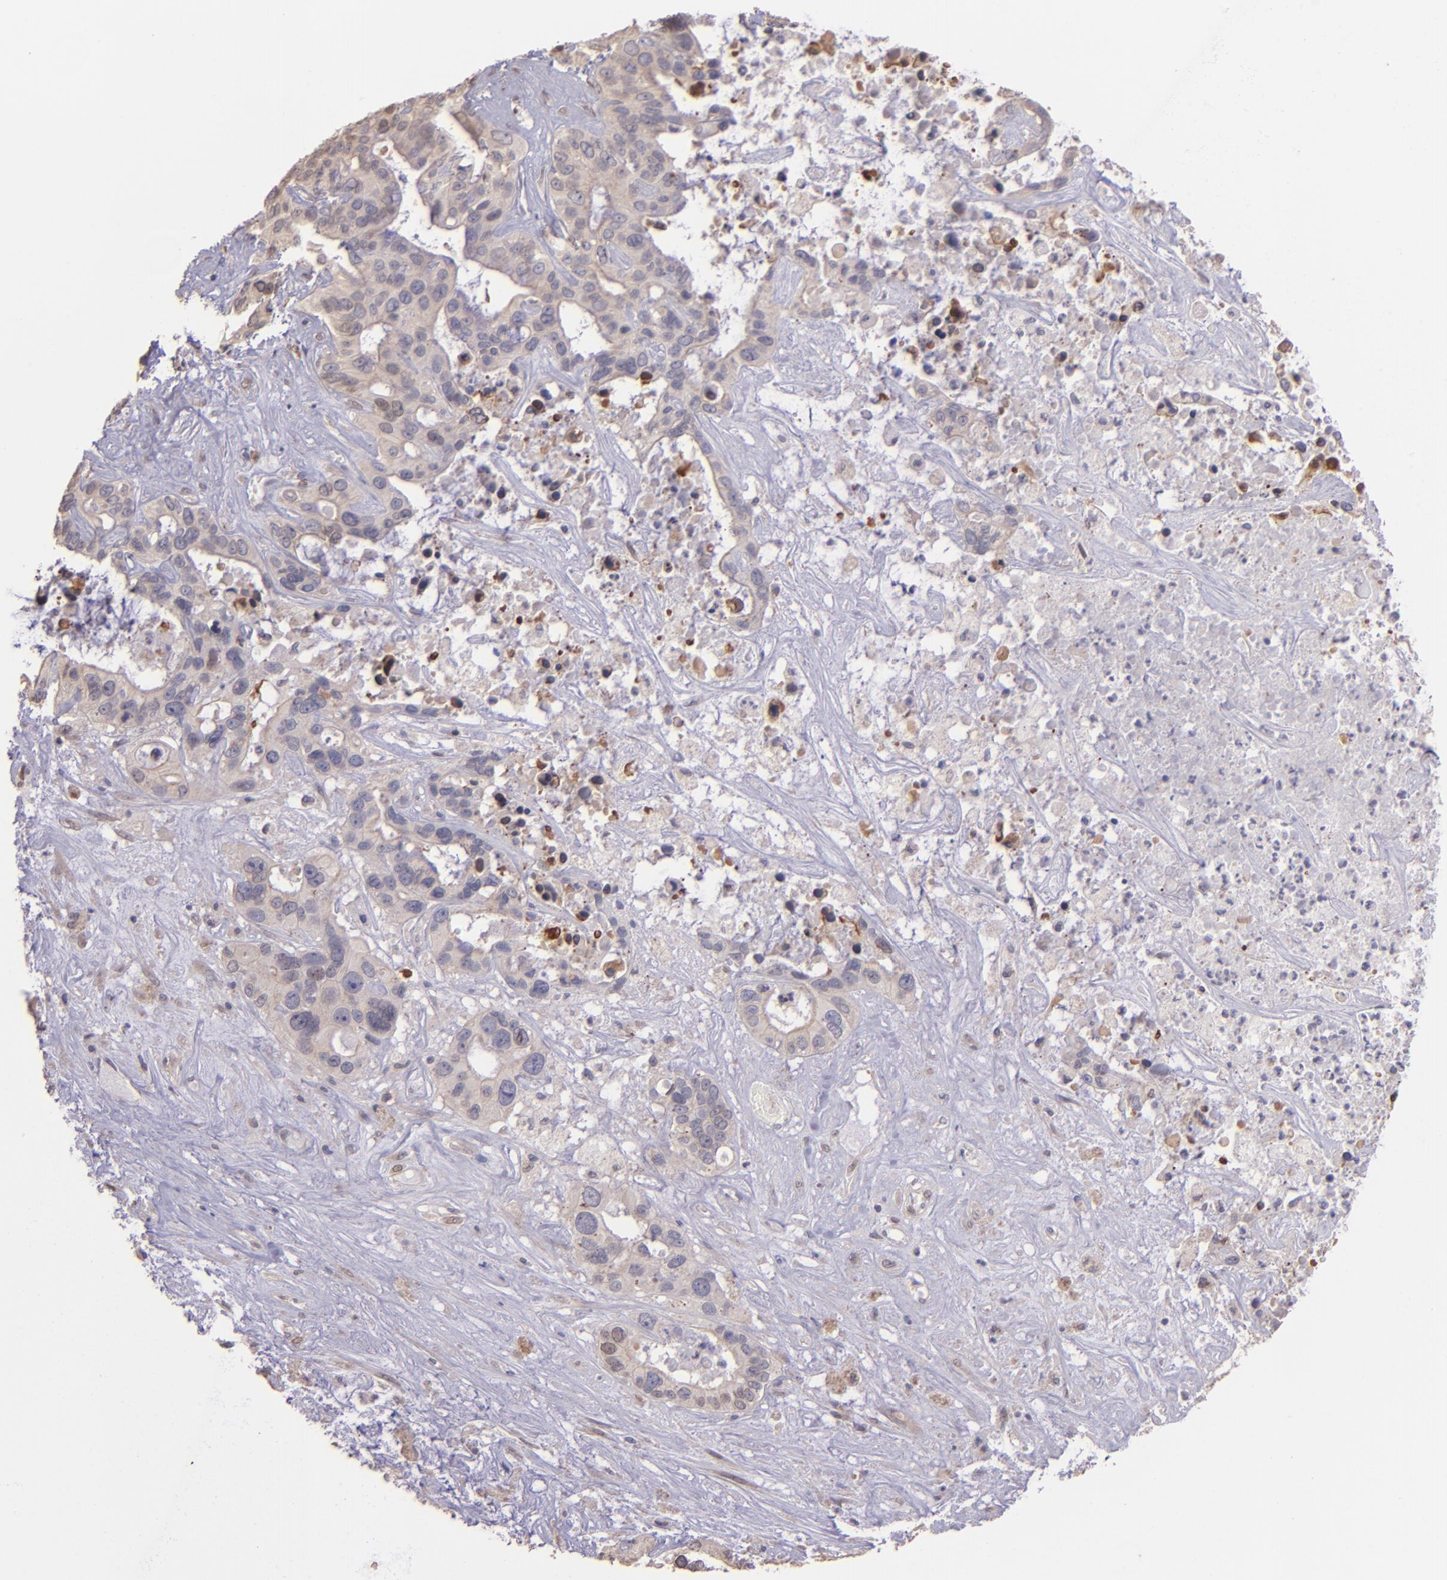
{"staining": {"intensity": "weak", "quantity": "25%-75%", "location": "cytoplasmic/membranous"}, "tissue": "liver cancer", "cell_type": "Tumor cells", "image_type": "cancer", "snomed": [{"axis": "morphology", "description": "Cholangiocarcinoma"}, {"axis": "topography", "description": "Liver"}], "caption": "Liver cholangiocarcinoma stained for a protein (brown) demonstrates weak cytoplasmic/membranous positive expression in approximately 25%-75% of tumor cells.", "gene": "NUP62CL", "patient": {"sex": "female", "age": 65}}